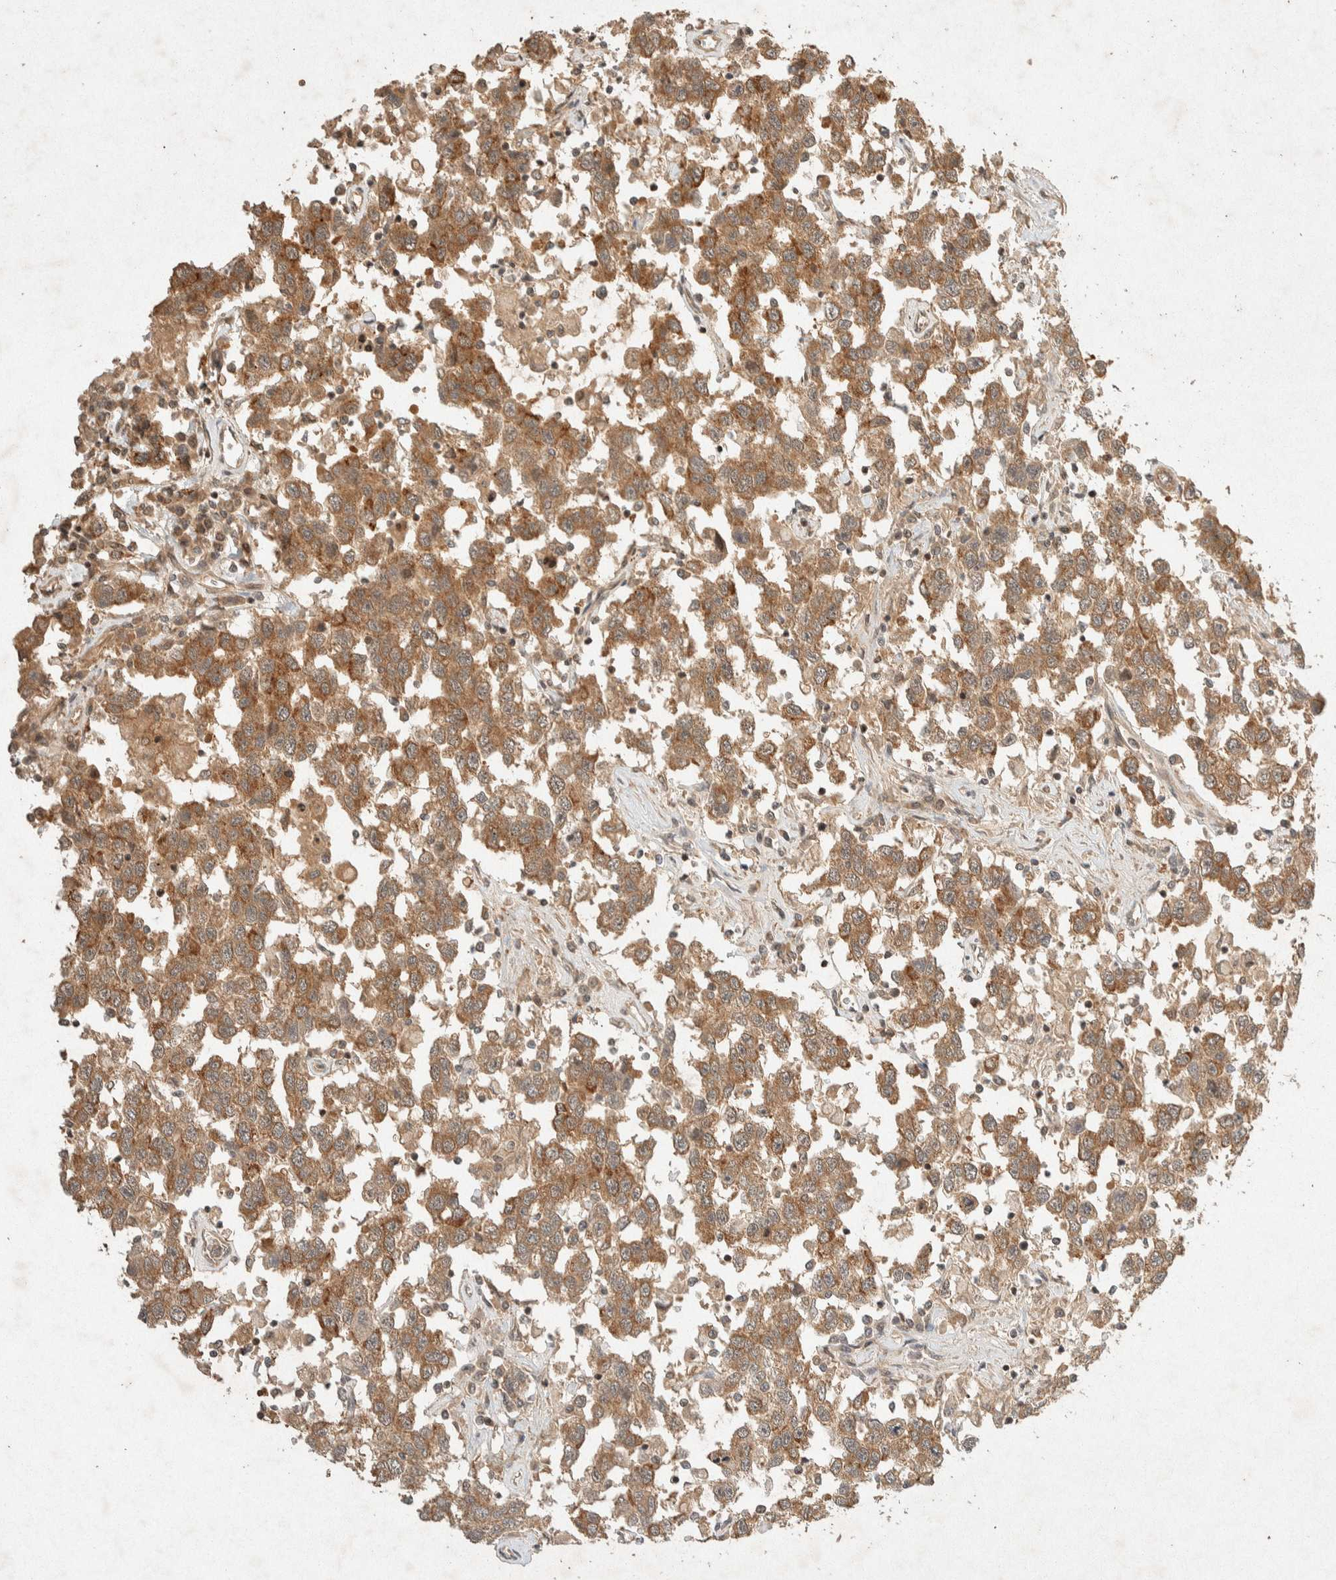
{"staining": {"intensity": "moderate", "quantity": ">75%", "location": "cytoplasmic/membranous"}, "tissue": "testis cancer", "cell_type": "Tumor cells", "image_type": "cancer", "snomed": [{"axis": "morphology", "description": "Seminoma, NOS"}, {"axis": "topography", "description": "Testis"}], "caption": "High-power microscopy captured an immunohistochemistry image of testis seminoma, revealing moderate cytoplasmic/membranous expression in approximately >75% of tumor cells.", "gene": "THRA", "patient": {"sex": "male", "age": 41}}